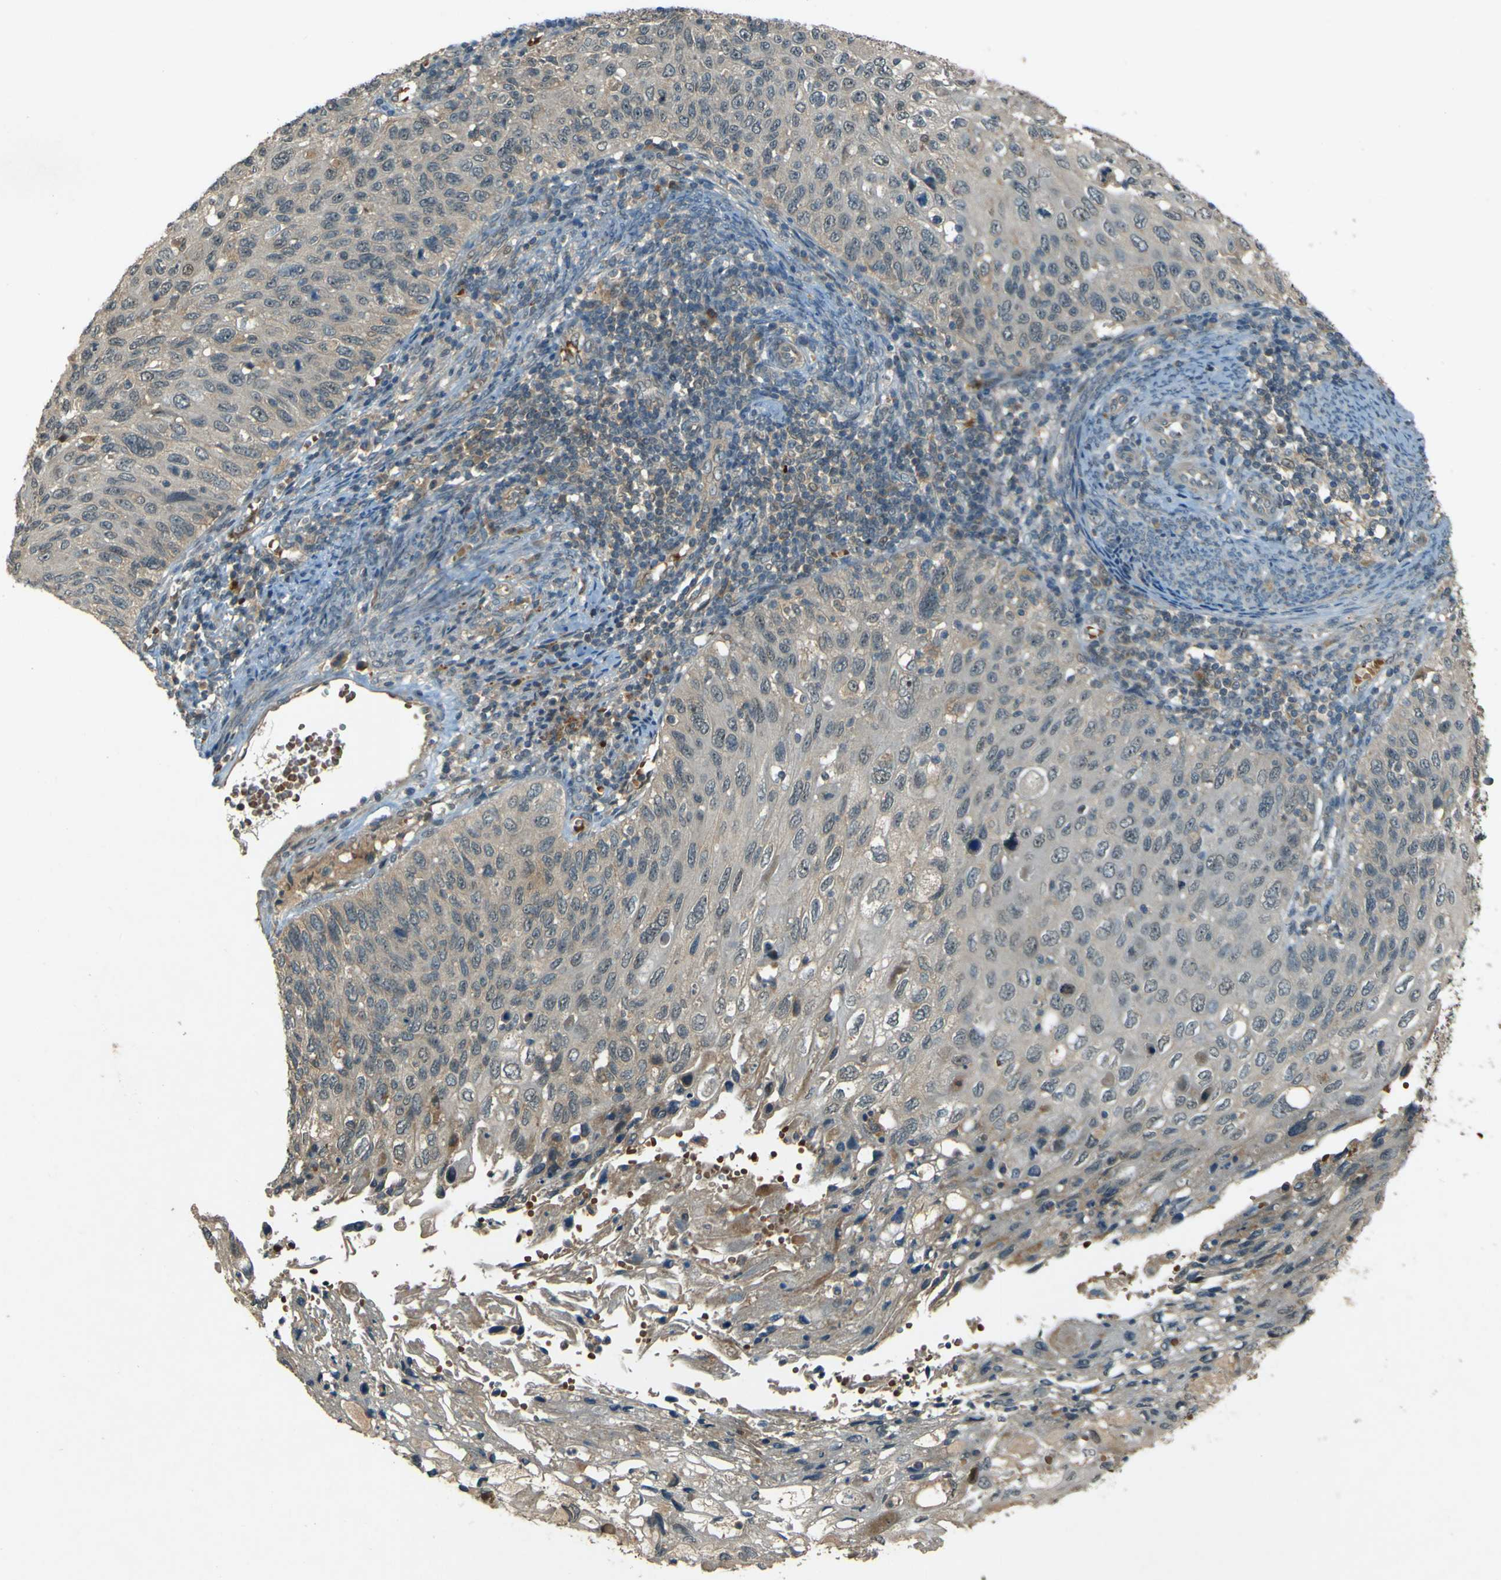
{"staining": {"intensity": "weak", "quantity": ">75%", "location": "cytoplasmic/membranous"}, "tissue": "cervical cancer", "cell_type": "Tumor cells", "image_type": "cancer", "snomed": [{"axis": "morphology", "description": "Squamous cell carcinoma, NOS"}, {"axis": "topography", "description": "Cervix"}], "caption": "Cervical squamous cell carcinoma stained with immunohistochemistry demonstrates weak cytoplasmic/membranous staining in about >75% of tumor cells.", "gene": "MPDZ", "patient": {"sex": "female", "age": 70}}